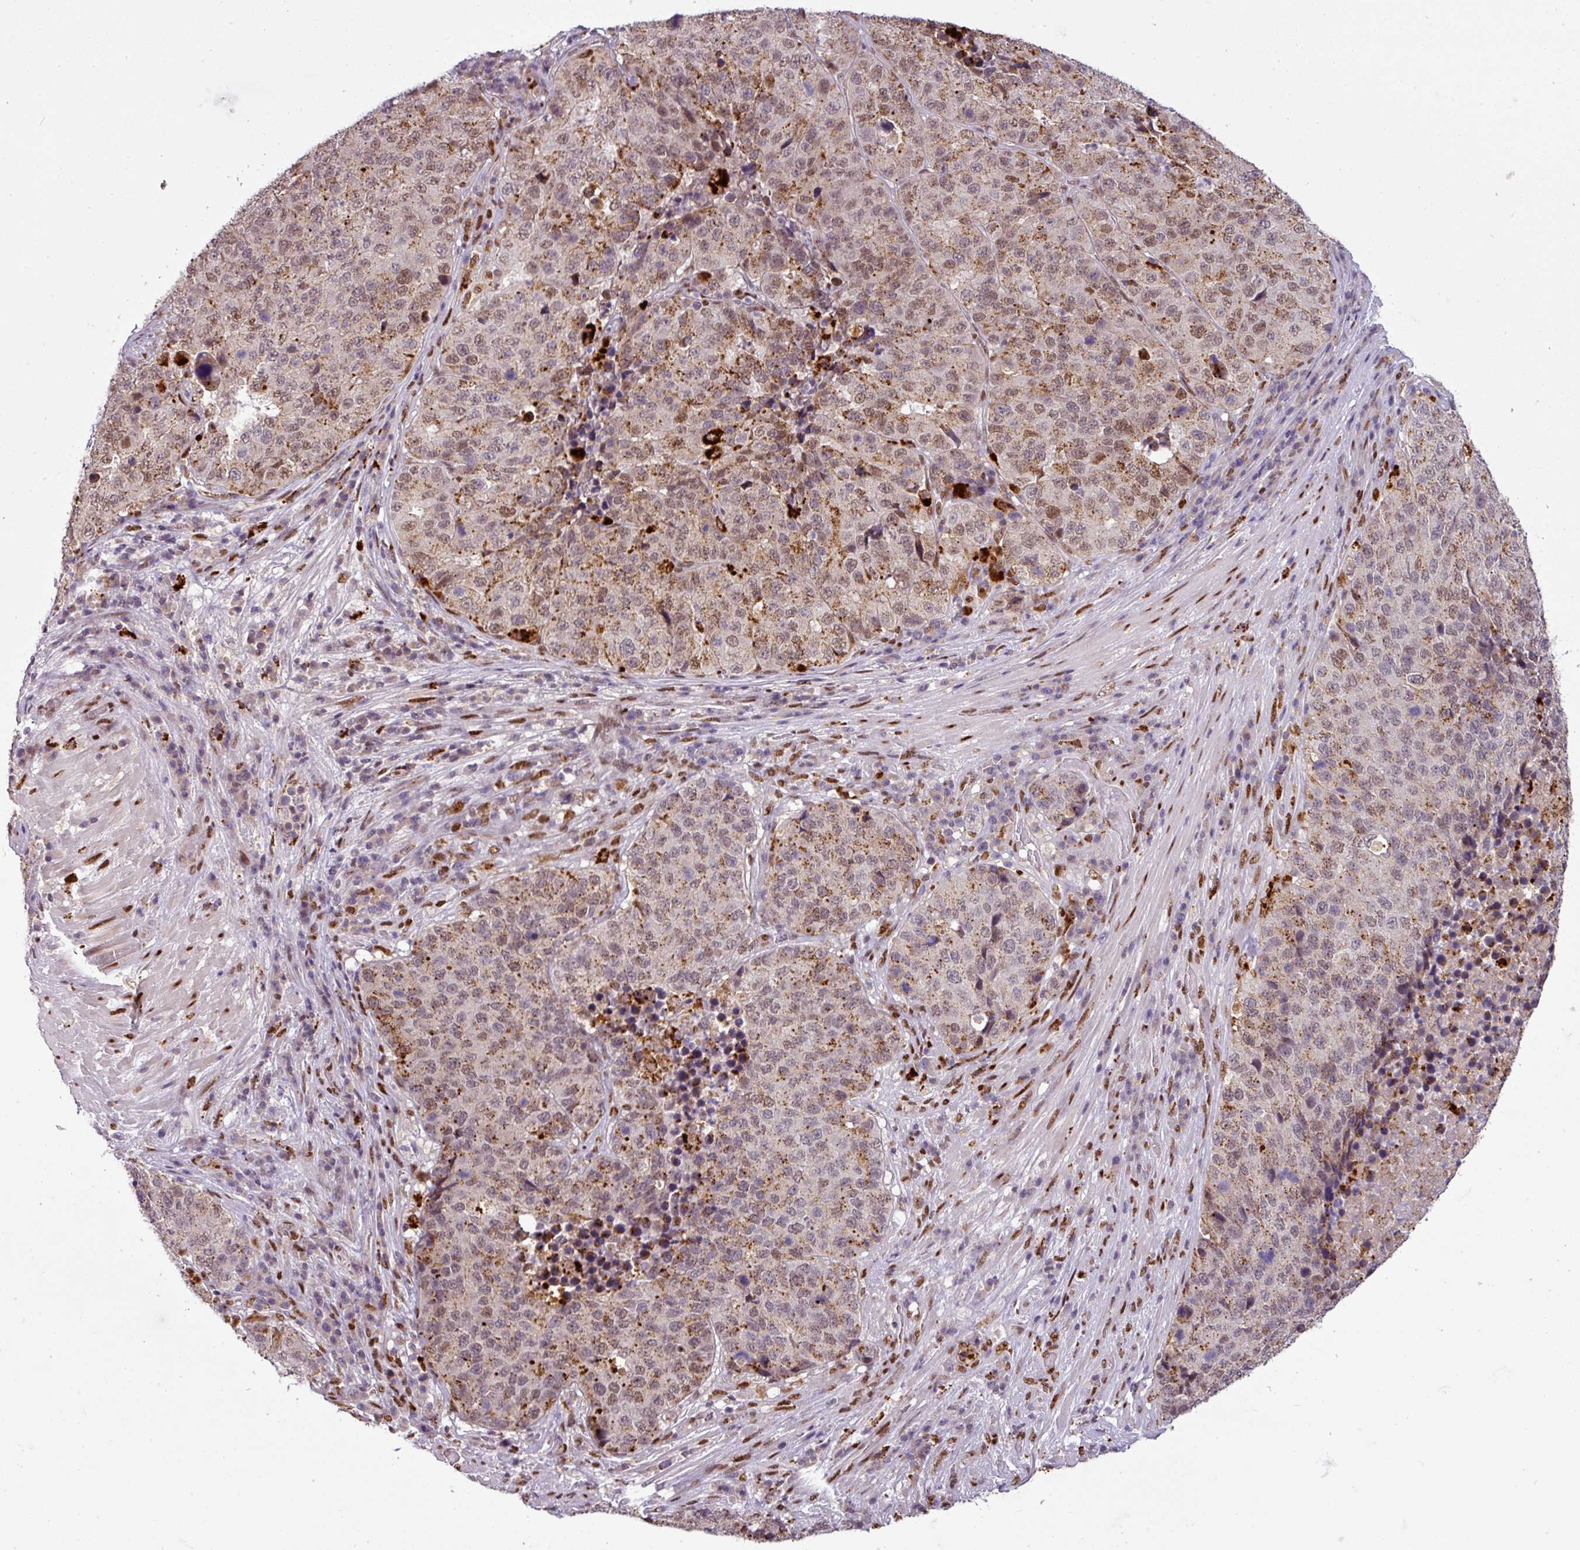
{"staining": {"intensity": "moderate", "quantity": ">75%", "location": "cytoplasmic/membranous,nuclear"}, "tissue": "stomach cancer", "cell_type": "Tumor cells", "image_type": "cancer", "snomed": [{"axis": "morphology", "description": "Adenocarcinoma, NOS"}, {"axis": "topography", "description": "Stomach"}], "caption": "Adenocarcinoma (stomach) stained for a protein (brown) exhibits moderate cytoplasmic/membranous and nuclear positive expression in approximately >75% of tumor cells.", "gene": "IRF2BPL", "patient": {"sex": "male", "age": 71}}